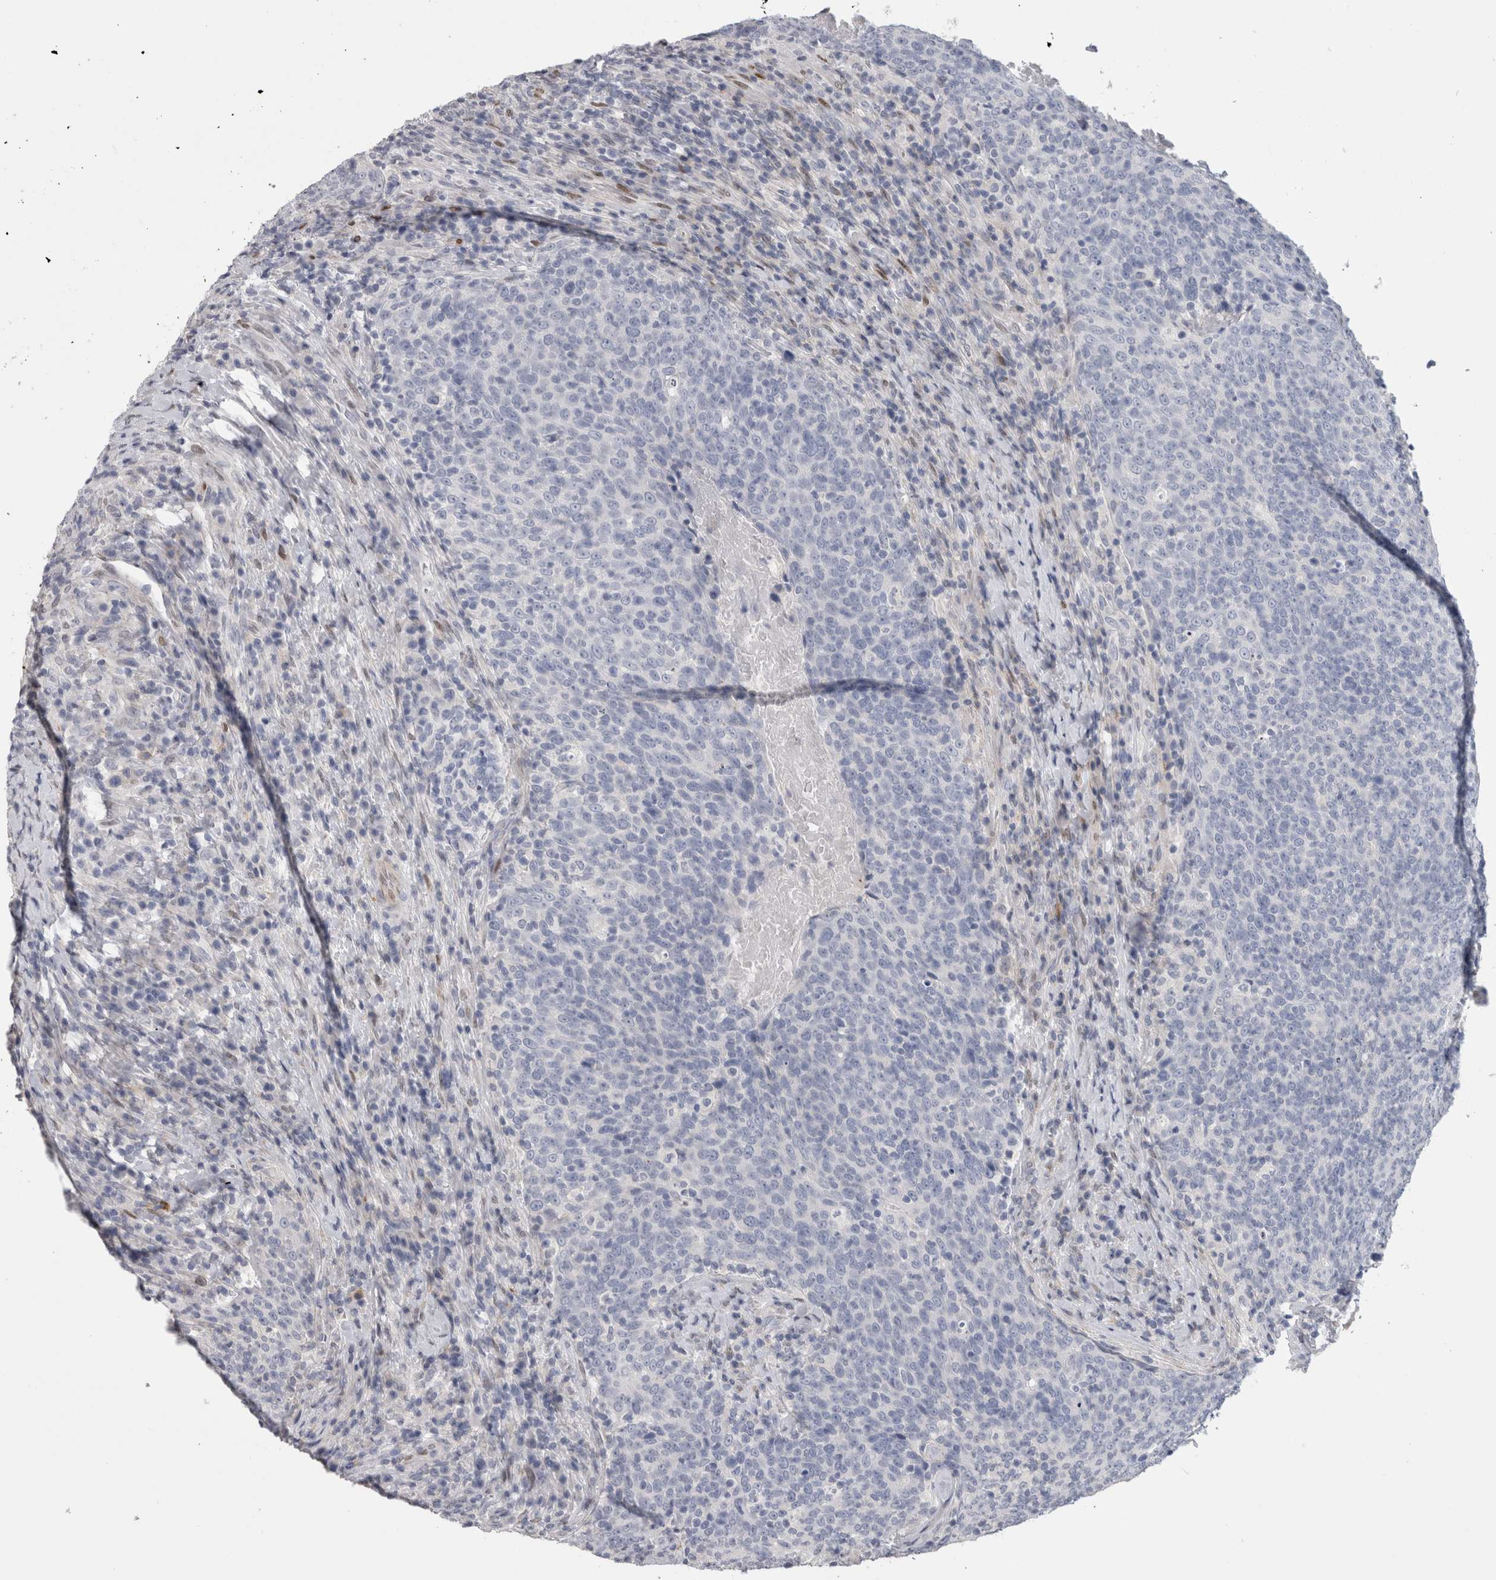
{"staining": {"intensity": "negative", "quantity": "none", "location": "none"}, "tissue": "head and neck cancer", "cell_type": "Tumor cells", "image_type": "cancer", "snomed": [{"axis": "morphology", "description": "Squamous cell carcinoma, NOS"}, {"axis": "morphology", "description": "Squamous cell carcinoma, metastatic, NOS"}, {"axis": "topography", "description": "Lymph node"}, {"axis": "topography", "description": "Head-Neck"}], "caption": "Tumor cells show no significant protein expression in head and neck cancer (squamous cell carcinoma).", "gene": "IL33", "patient": {"sex": "male", "age": 62}}